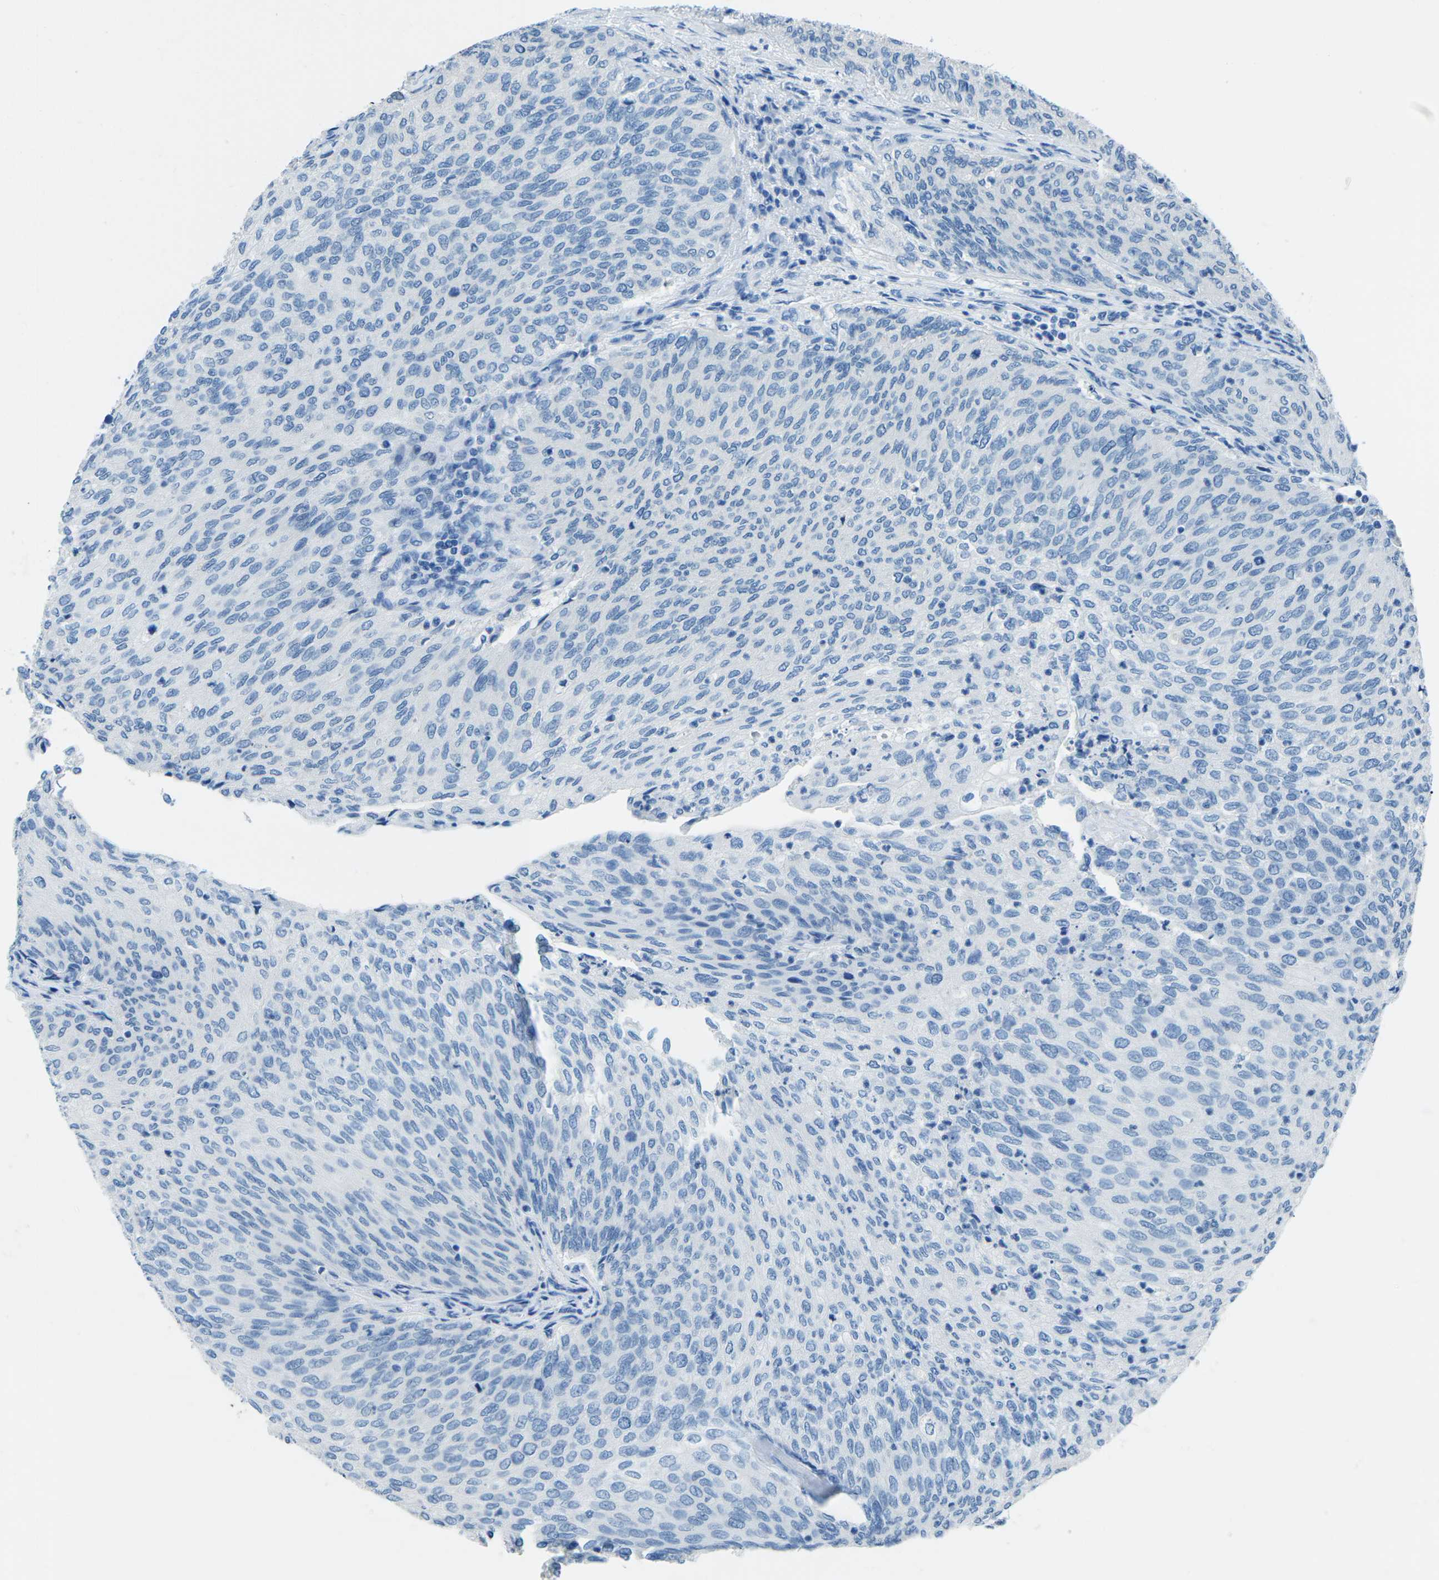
{"staining": {"intensity": "negative", "quantity": "none", "location": "none"}, "tissue": "urothelial cancer", "cell_type": "Tumor cells", "image_type": "cancer", "snomed": [{"axis": "morphology", "description": "Urothelial carcinoma, Low grade"}, {"axis": "topography", "description": "Urinary bladder"}], "caption": "Immunohistochemistry of human urothelial cancer reveals no expression in tumor cells.", "gene": "MYH8", "patient": {"sex": "female", "age": 79}}